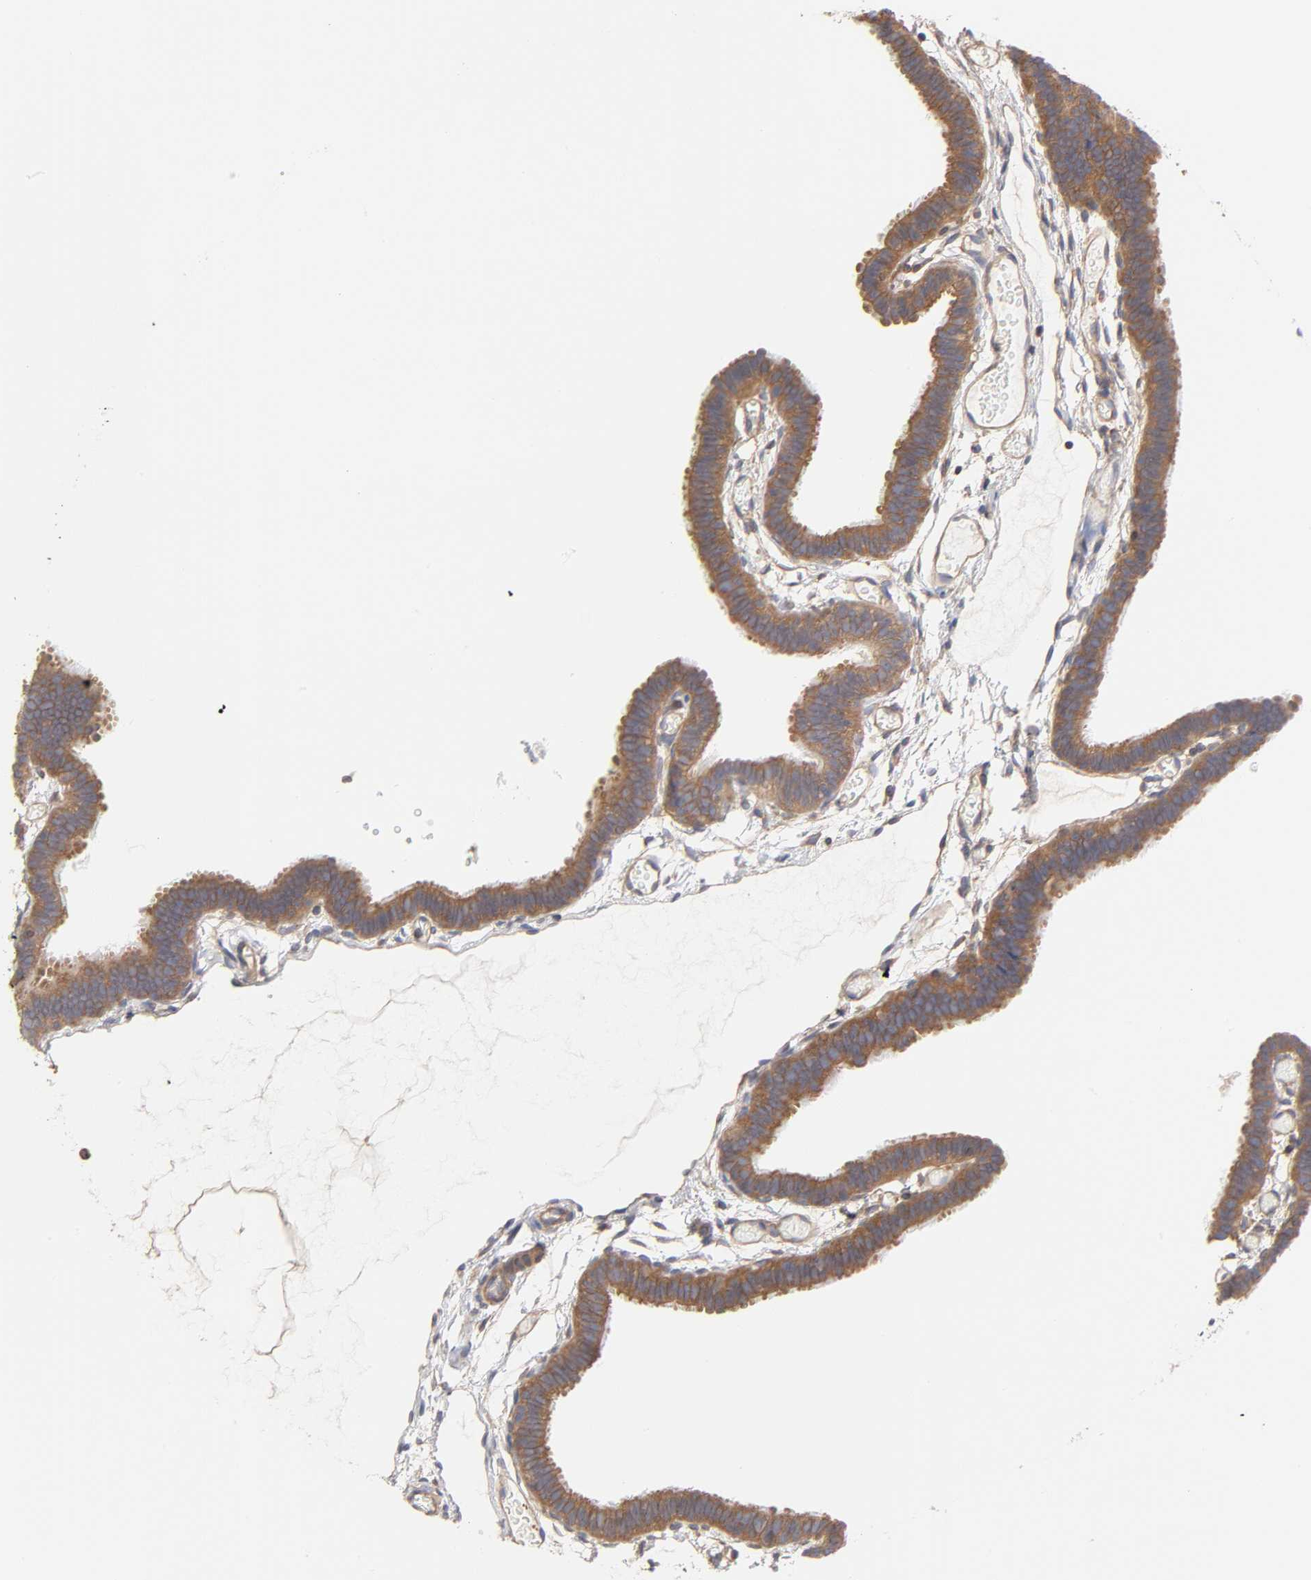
{"staining": {"intensity": "moderate", "quantity": ">75%", "location": "cytoplasmic/membranous"}, "tissue": "fallopian tube", "cell_type": "Glandular cells", "image_type": "normal", "snomed": [{"axis": "morphology", "description": "Normal tissue, NOS"}, {"axis": "topography", "description": "Fallopian tube"}], "caption": "This is a histology image of IHC staining of unremarkable fallopian tube, which shows moderate positivity in the cytoplasmic/membranous of glandular cells.", "gene": "STRN3", "patient": {"sex": "female", "age": 29}}